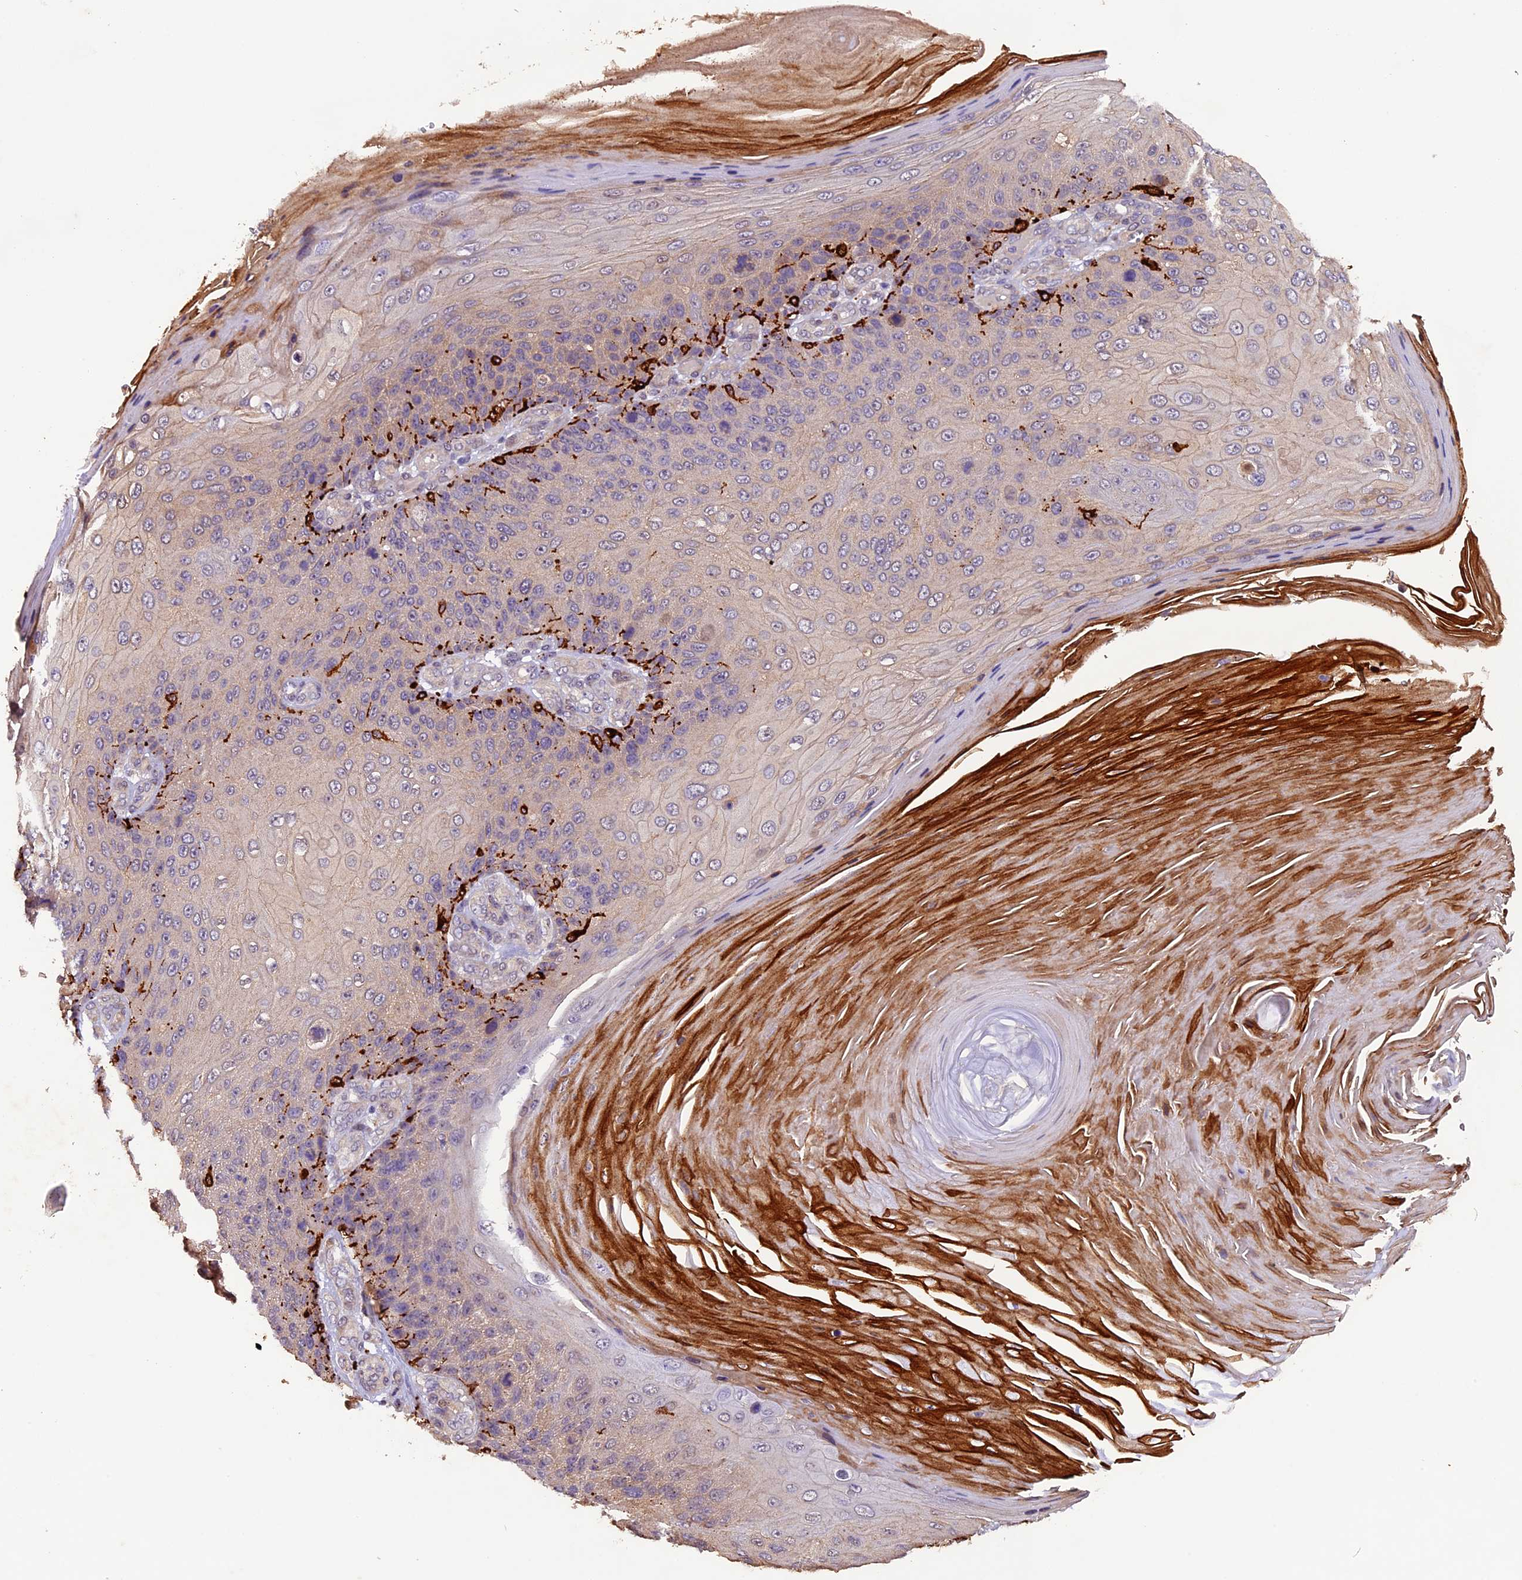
{"staining": {"intensity": "negative", "quantity": "none", "location": "none"}, "tissue": "skin cancer", "cell_type": "Tumor cells", "image_type": "cancer", "snomed": [{"axis": "morphology", "description": "Squamous cell carcinoma, NOS"}, {"axis": "topography", "description": "Skin"}], "caption": "Immunohistochemistry micrograph of neoplastic tissue: human skin cancer (squamous cell carcinoma) stained with DAB (3,3'-diaminobenzidine) shows no significant protein positivity in tumor cells.", "gene": "NCK2", "patient": {"sex": "female", "age": 88}}